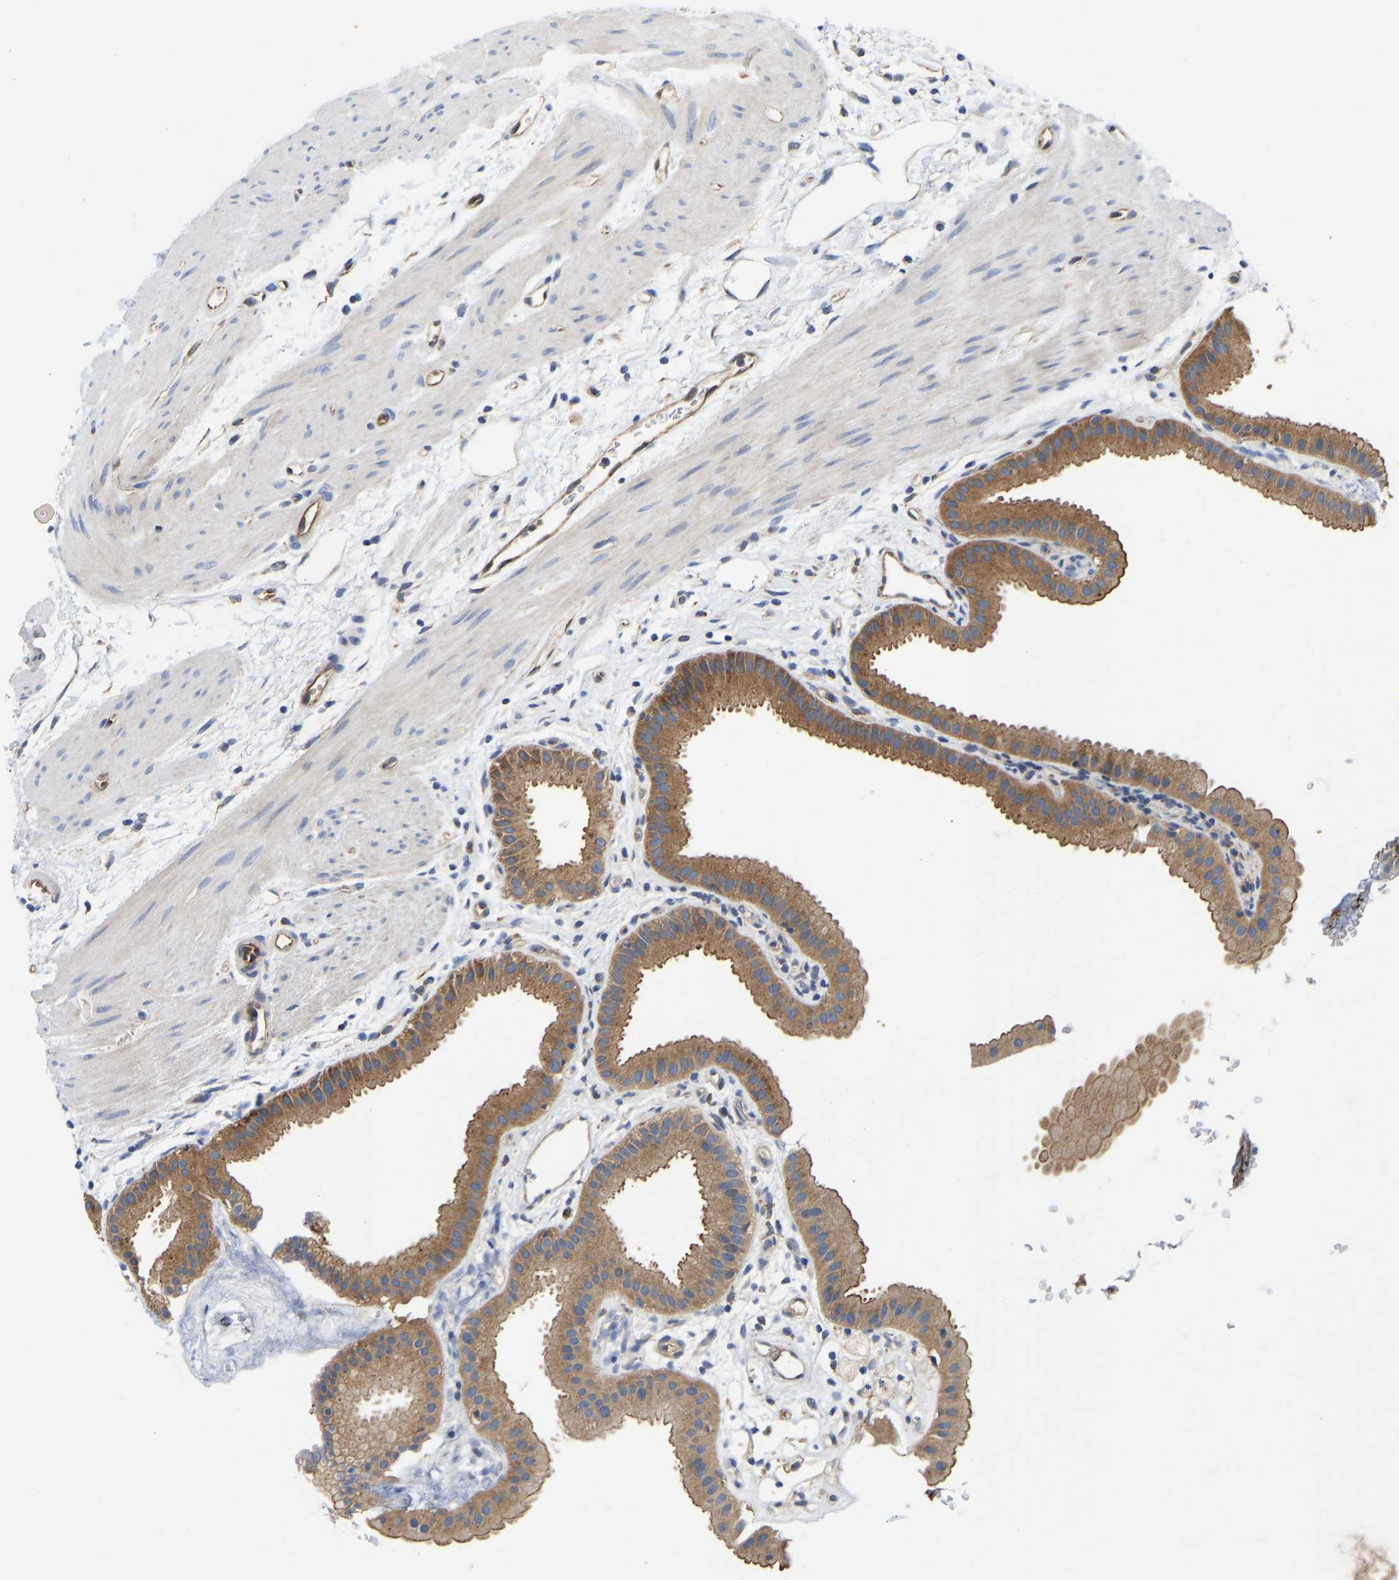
{"staining": {"intensity": "moderate", "quantity": ">75%", "location": "cytoplasmic/membranous"}, "tissue": "gallbladder", "cell_type": "Glandular cells", "image_type": "normal", "snomed": [{"axis": "morphology", "description": "Normal tissue, NOS"}, {"axis": "topography", "description": "Gallbladder"}], "caption": "Immunohistochemical staining of normal gallbladder exhibits moderate cytoplasmic/membranous protein expression in about >75% of glandular cells.", "gene": "FLNB", "patient": {"sex": "female", "age": 64}}